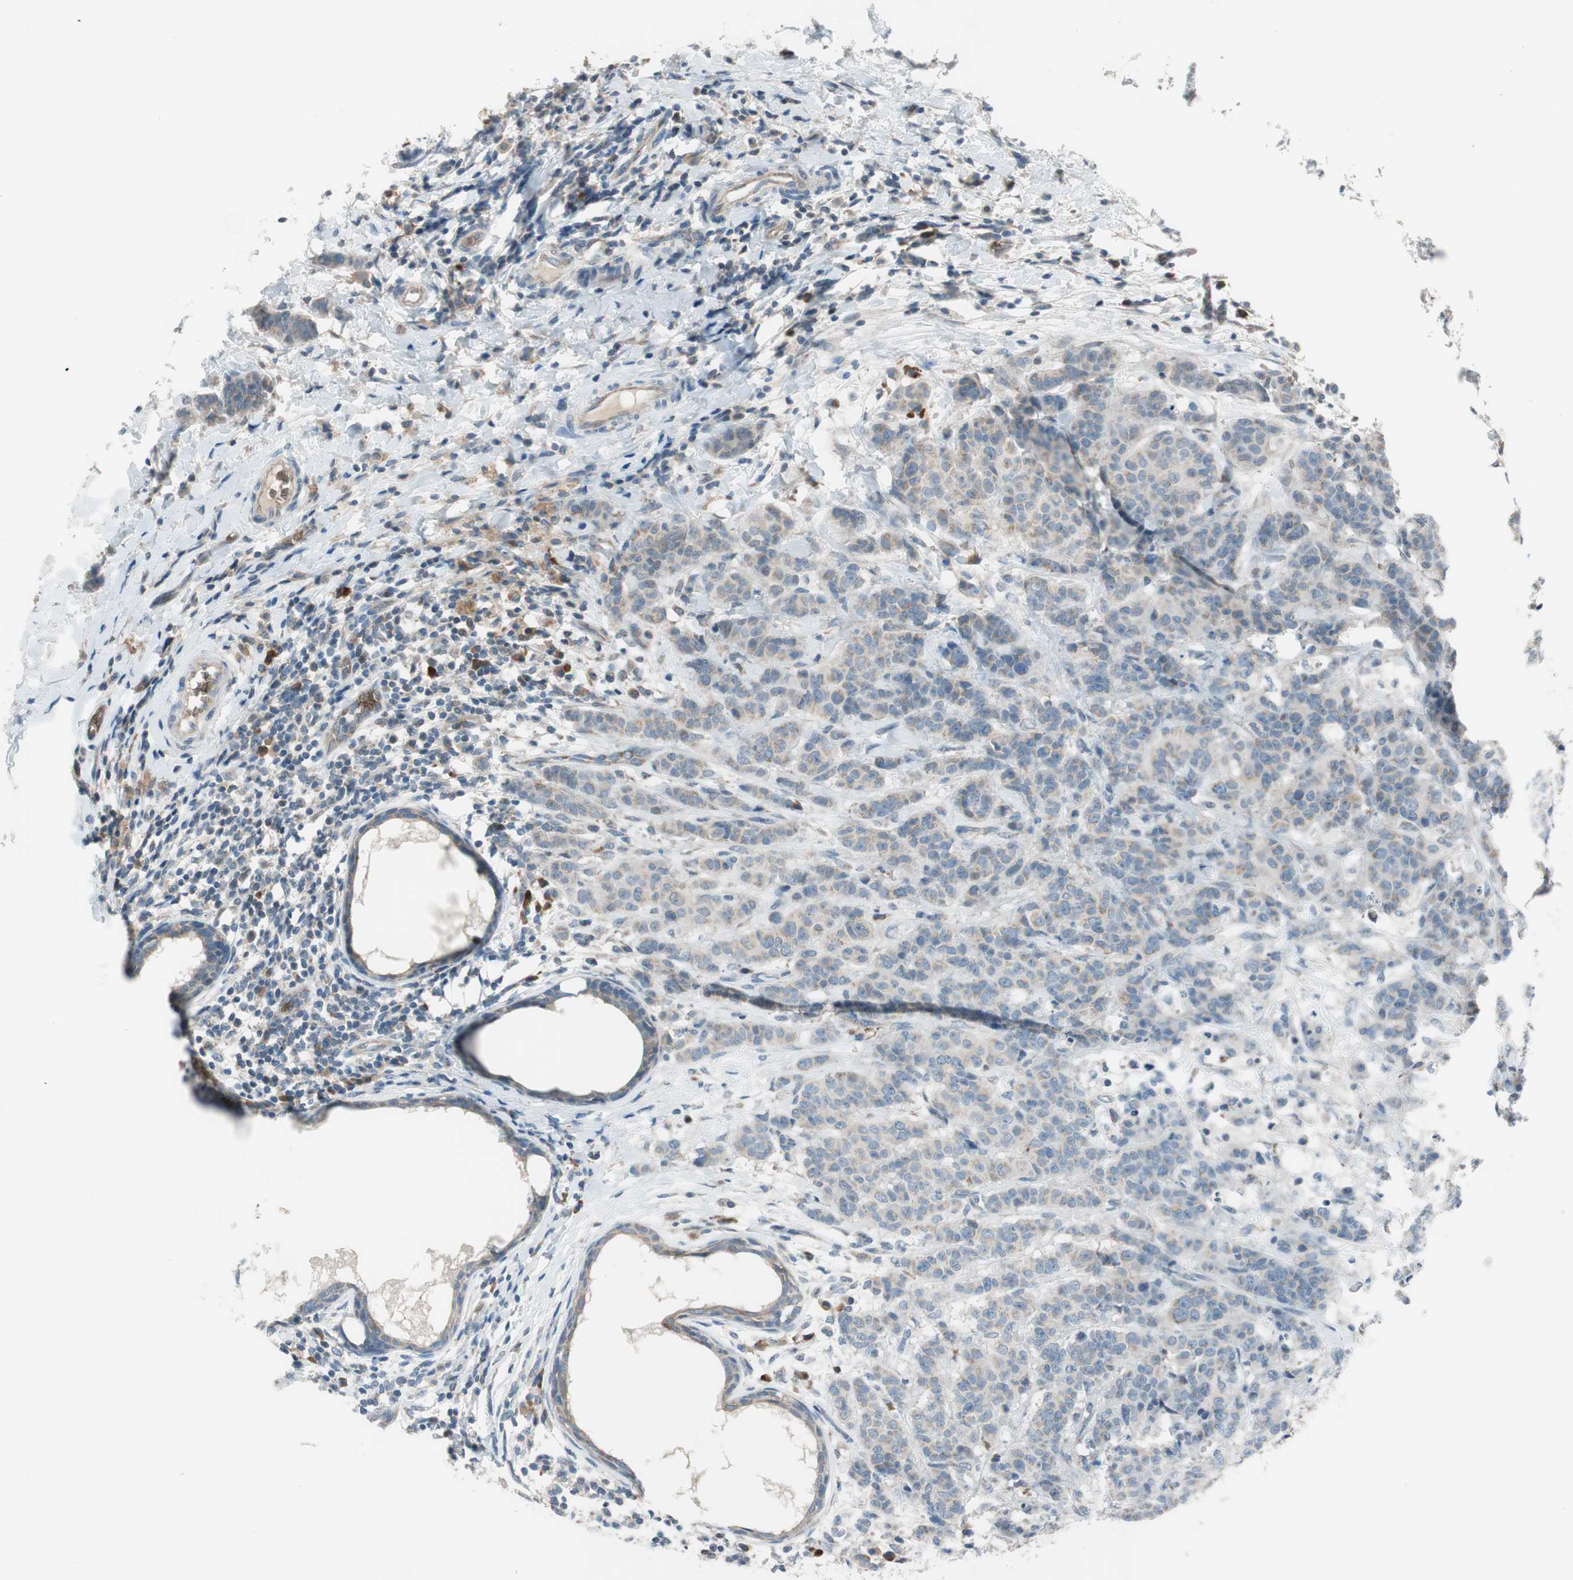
{"staining": {"intensity": "weak", "quantity": "25%-75%", "location": "cytoplasmic/membranous"}, "tissue": "breast cancer", "cell_type": "Tumor cells", "image_type": "cancer", "snomed": [{"axis": "morphology", "description": "Duct carcinoma"}, {"axis": "topography", "description": "Breast"}], "caption": "Protein staining displays weak cytoplasmic/membranous staining in about 25%-75% of tumor cells in infiltrating ductal carcinoma (breast).", "gene": "GYPC", "patient": {"sex": "female", "age": 40}}